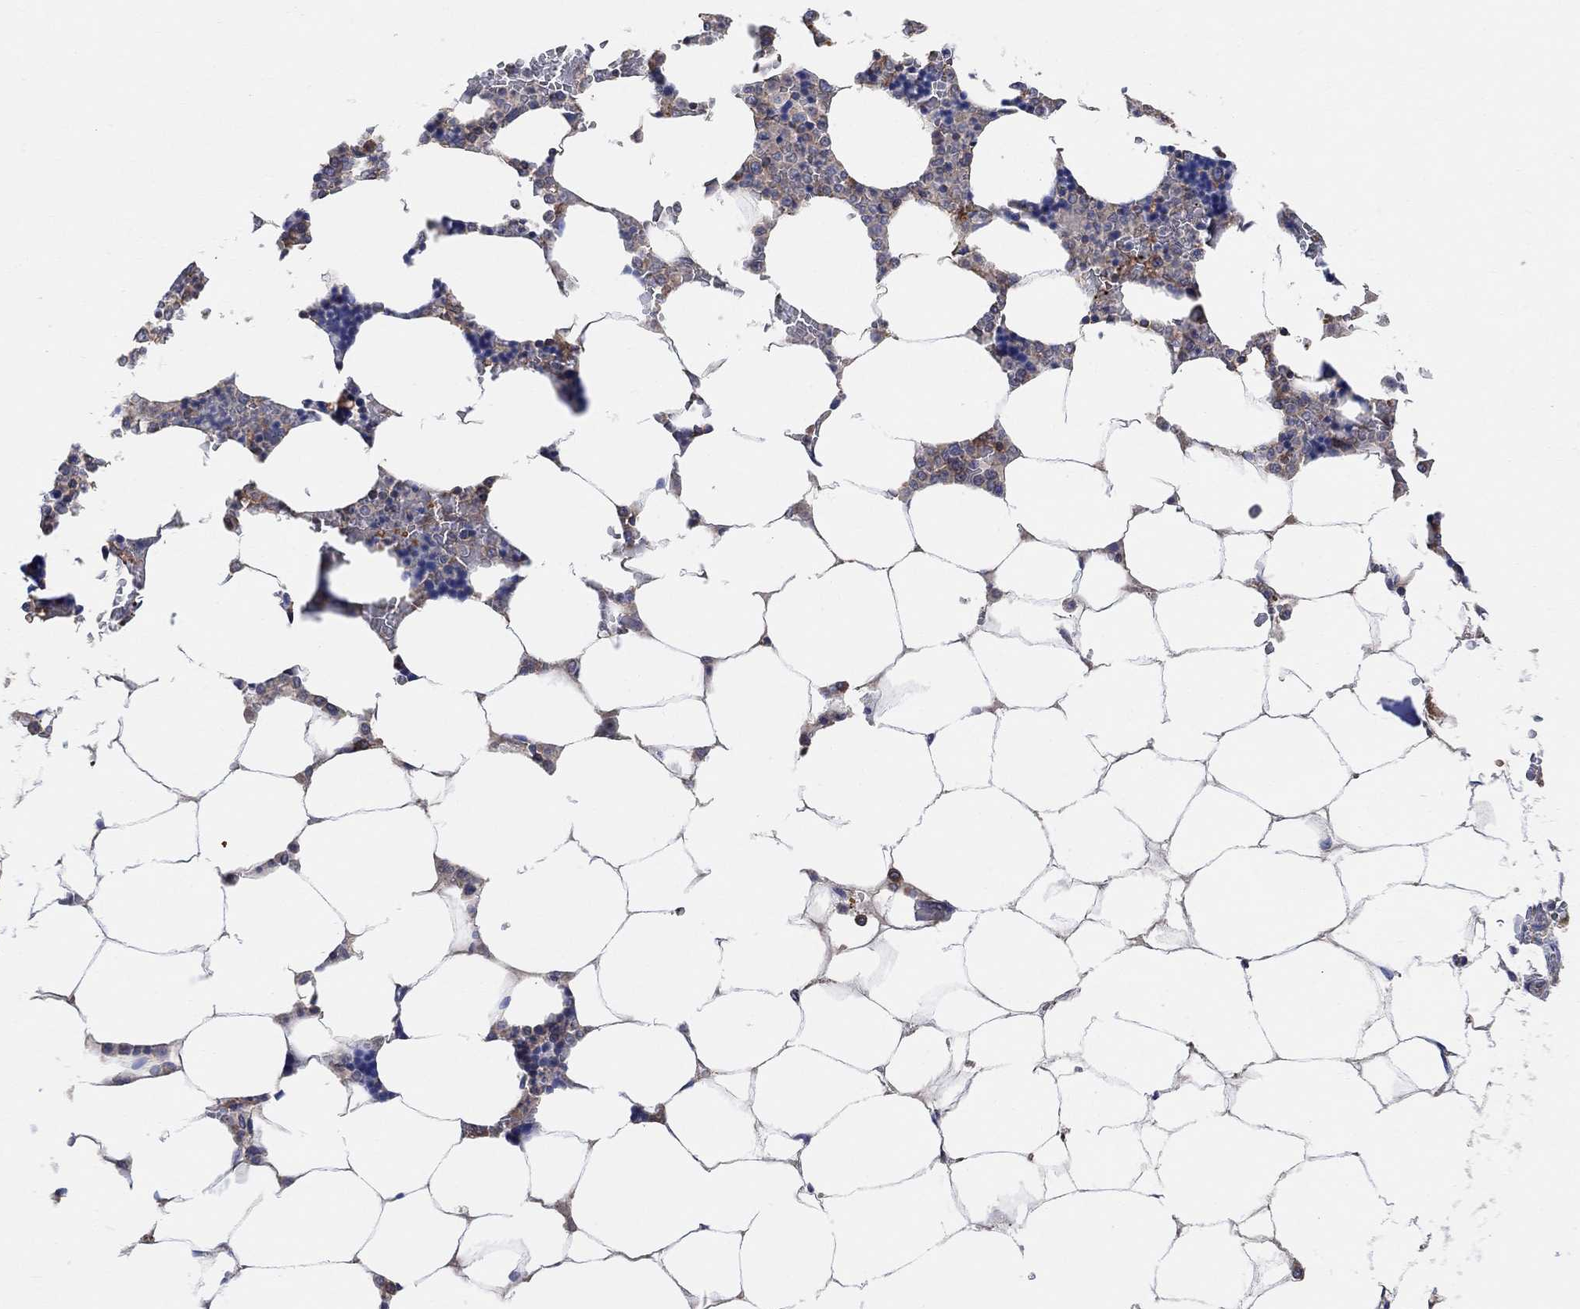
{"staining": {"intensity": "weak", "quantity": "25%-75%", "location": "cytoplasmic/membranous"}, "tissue": "bone marrow", "cell_type": "Hematopoietic cells", "image_type": "normal", "snomed": [{"axis": "morphology", "description": "Normal tissue, NOS"}, {"axis": "topography", "description": "Bone marrow"}], "caption": "This micrograph exhibits immunohistochemistry staining of benign human bone marrow, with low weak cytoplasmic/membranous staining in about 25%-75% of hematopoietic cells.", "gene": "BLOC1S3", "patient": {"sex": "male", "age": 63}}